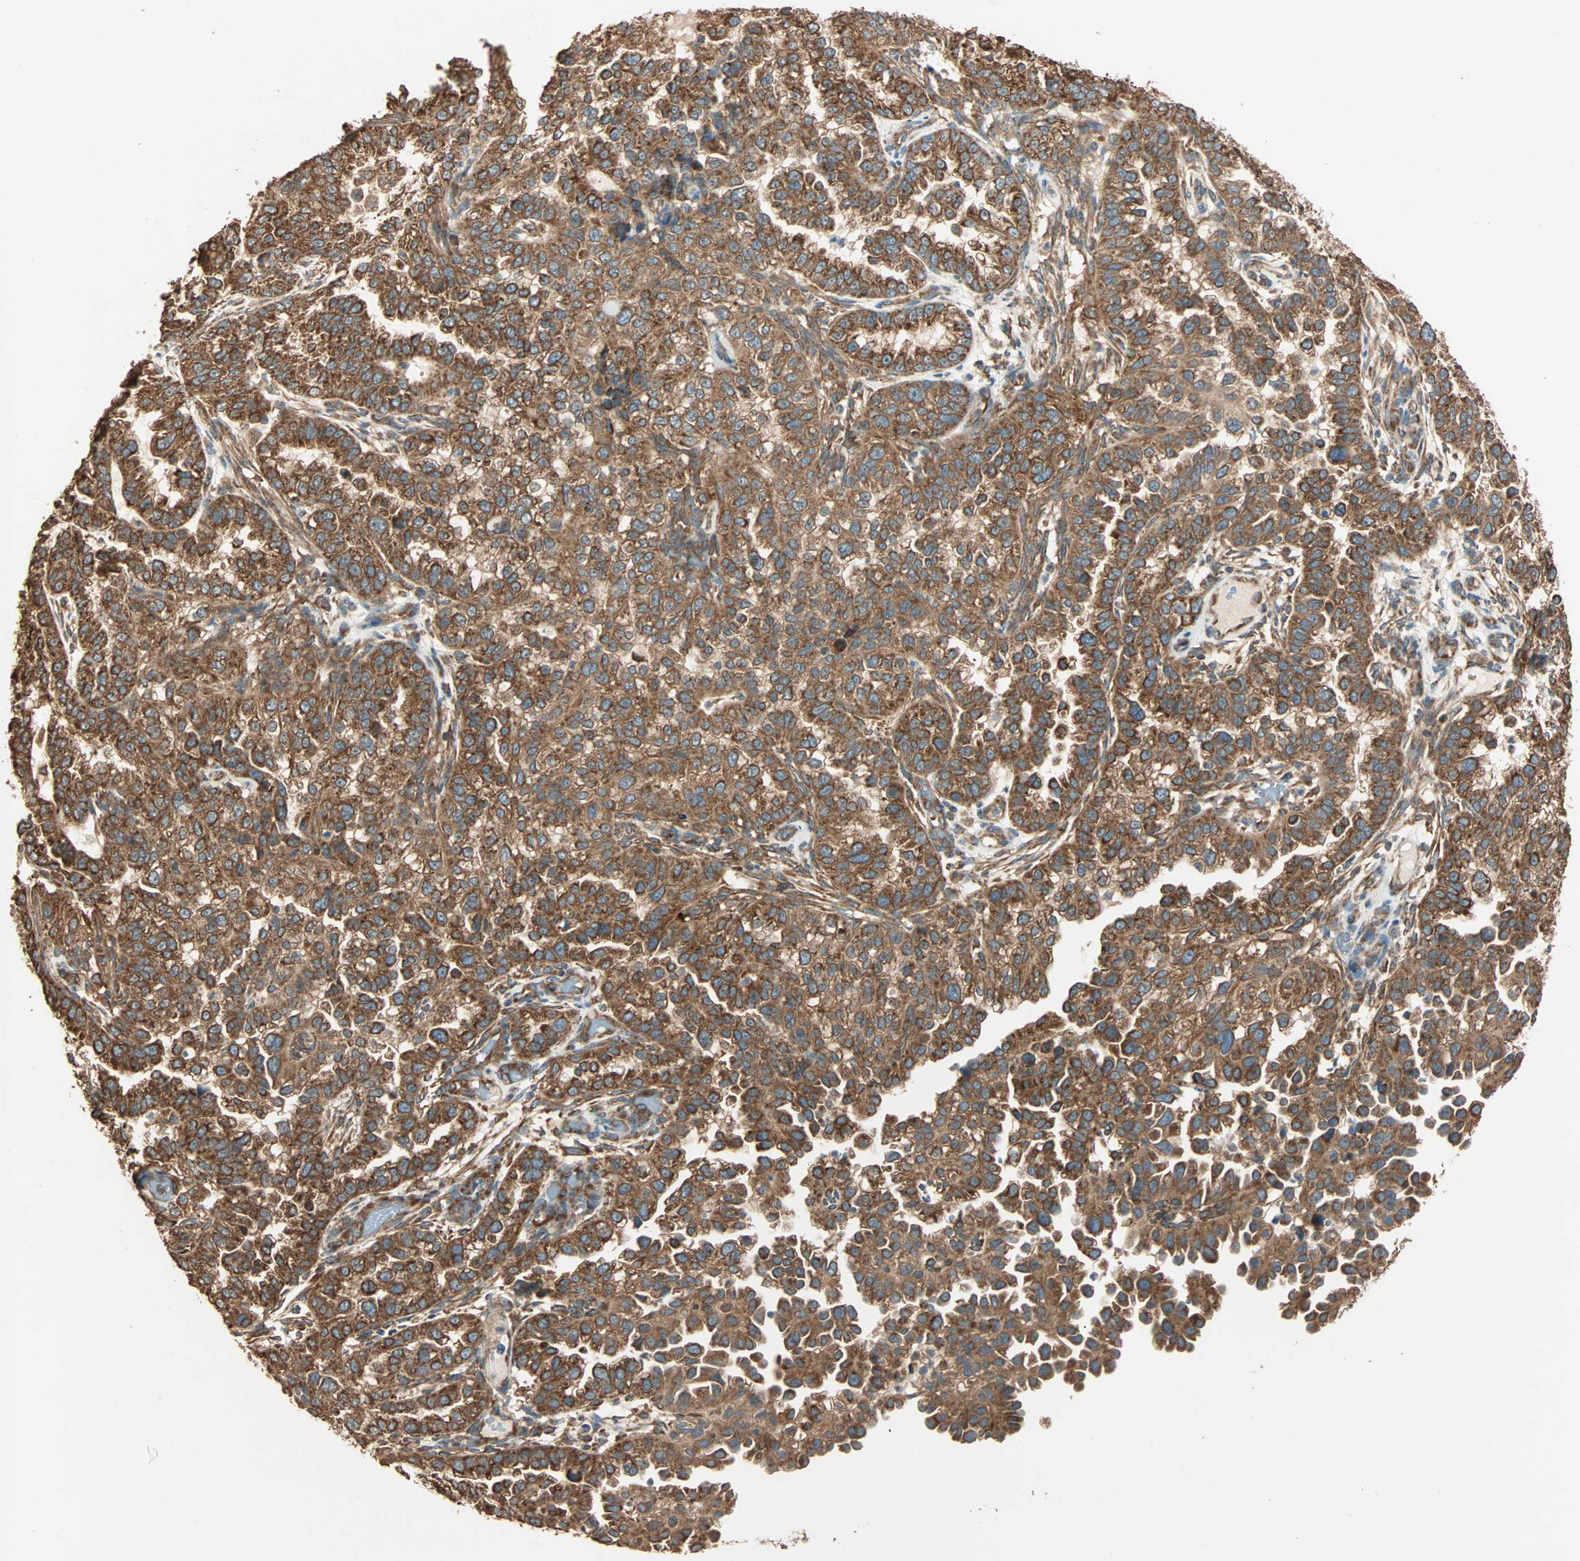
{"staining": {"intensity": "strong", "quantity": ">75%", "location": "cytoplasmic/membranous"}, "tissue": "endometrial cancer", "cell_type": "Tumor cells", "image_type": "cancer", "snomed": [{"axis": "morphology", "description": "Adenocarcinoma, NOS"}, {"axis": "topography", "description": "Endometrium"}], "caption": "Immunohistochemical staining of human endometrial adenocarcinoma reveals high levels of strong cytoplasmic/membranous positivity in approximately >75% of tumor cells. The staining was performed using DAB (3,3'-diaminobenzidine), with brown indicating positive protein expression. Nuclei are stained blue with hematoxylin.", "gene": "EIF4G2", "patient": {"sex": "female", "age": 85}}